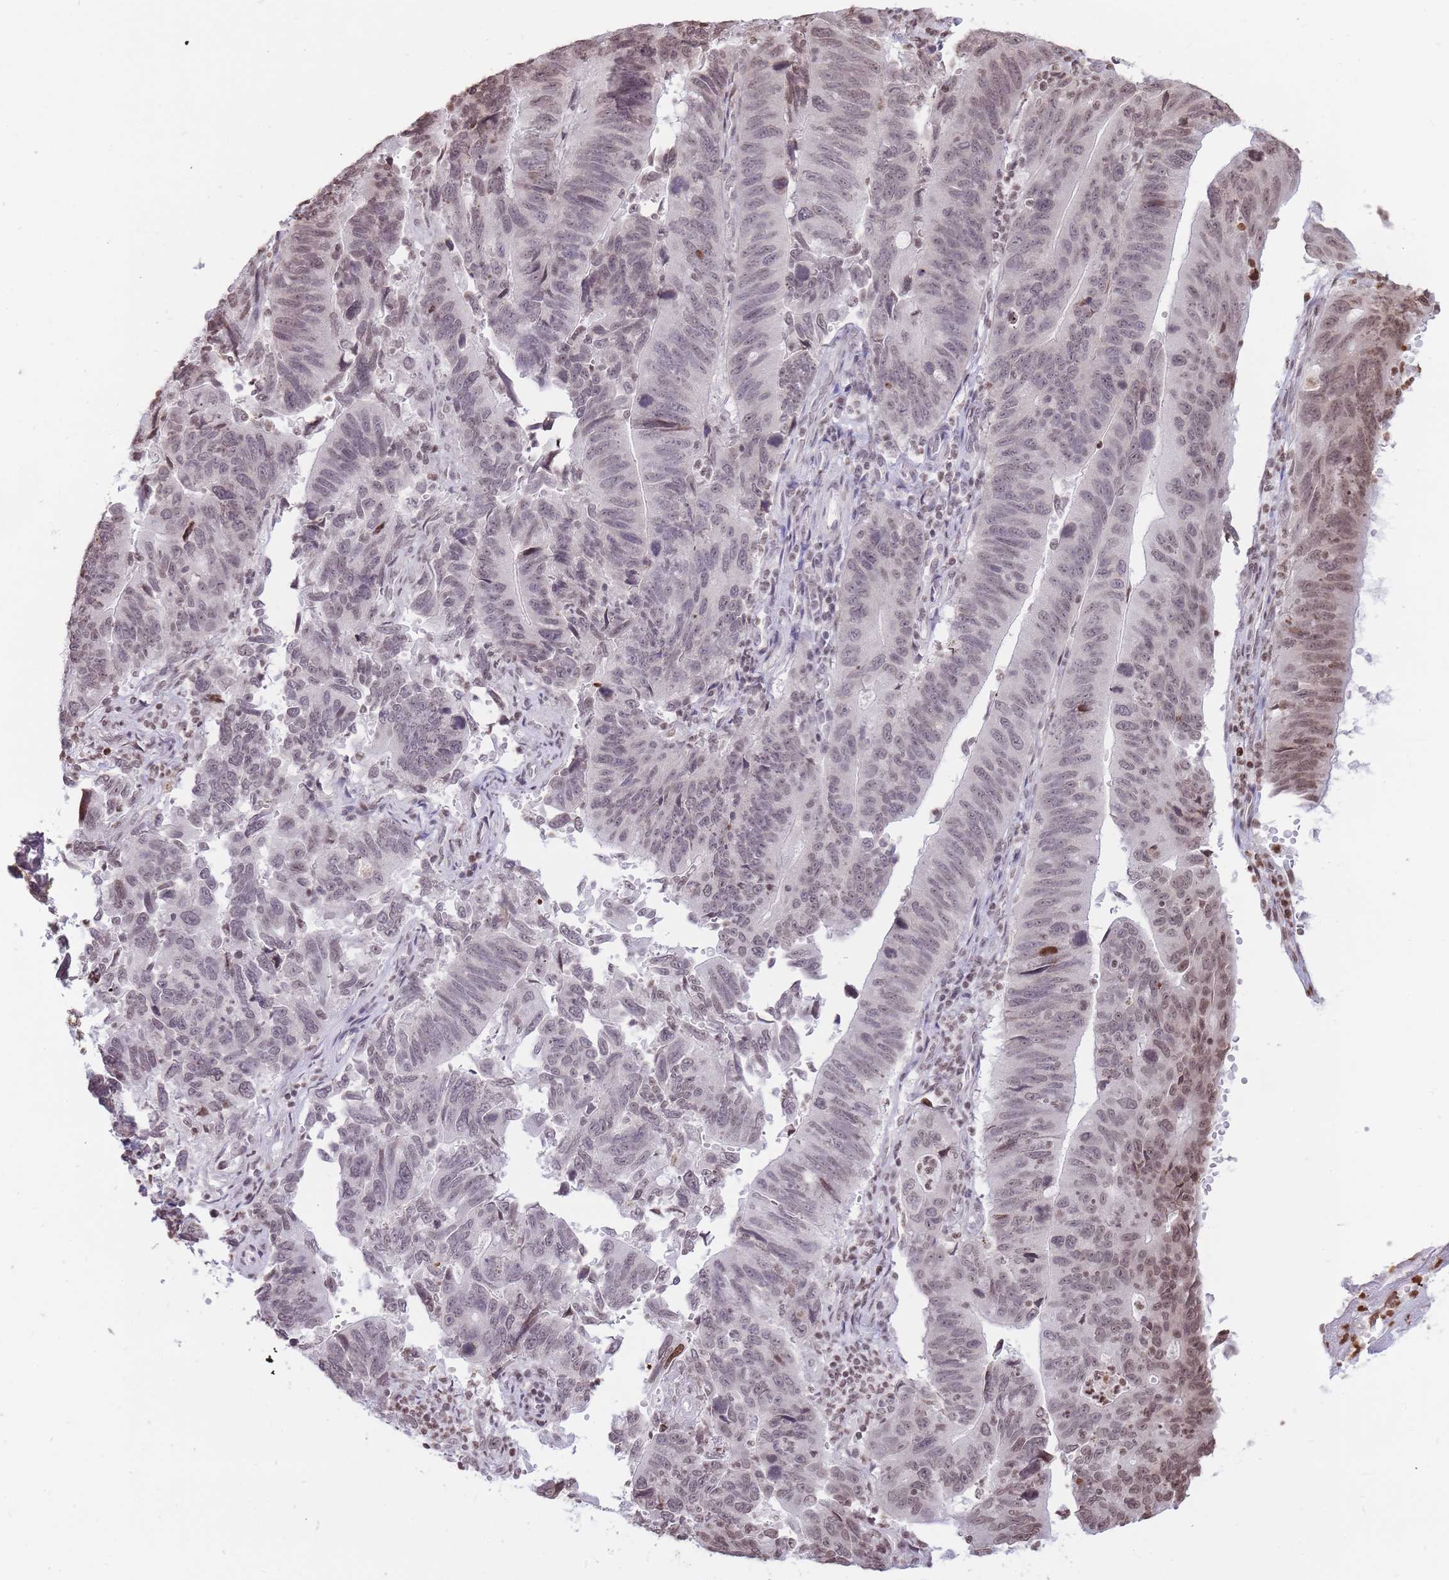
{"staining": {"intensity": "weak", "quantity": "25%-75%", "location": "nuclear"}, "tissue": "stomach cancer", "cell_type": "Tumor cells", "image_type": "cancer", "snomed": [{"axis": "morphology", "description": "Adenocarcinoma, NOS"}, {"axis": "topography", "description": "Stomach"}], "caption": "Stomach cancer (adenocarcinoma) stained with immunohistochemistry demonstrates weak nuclear positivity in approximately 25%-75% of tumor cells.", "gene": "SHISAL1", "patient": {"sex": "male", "age": 59}}